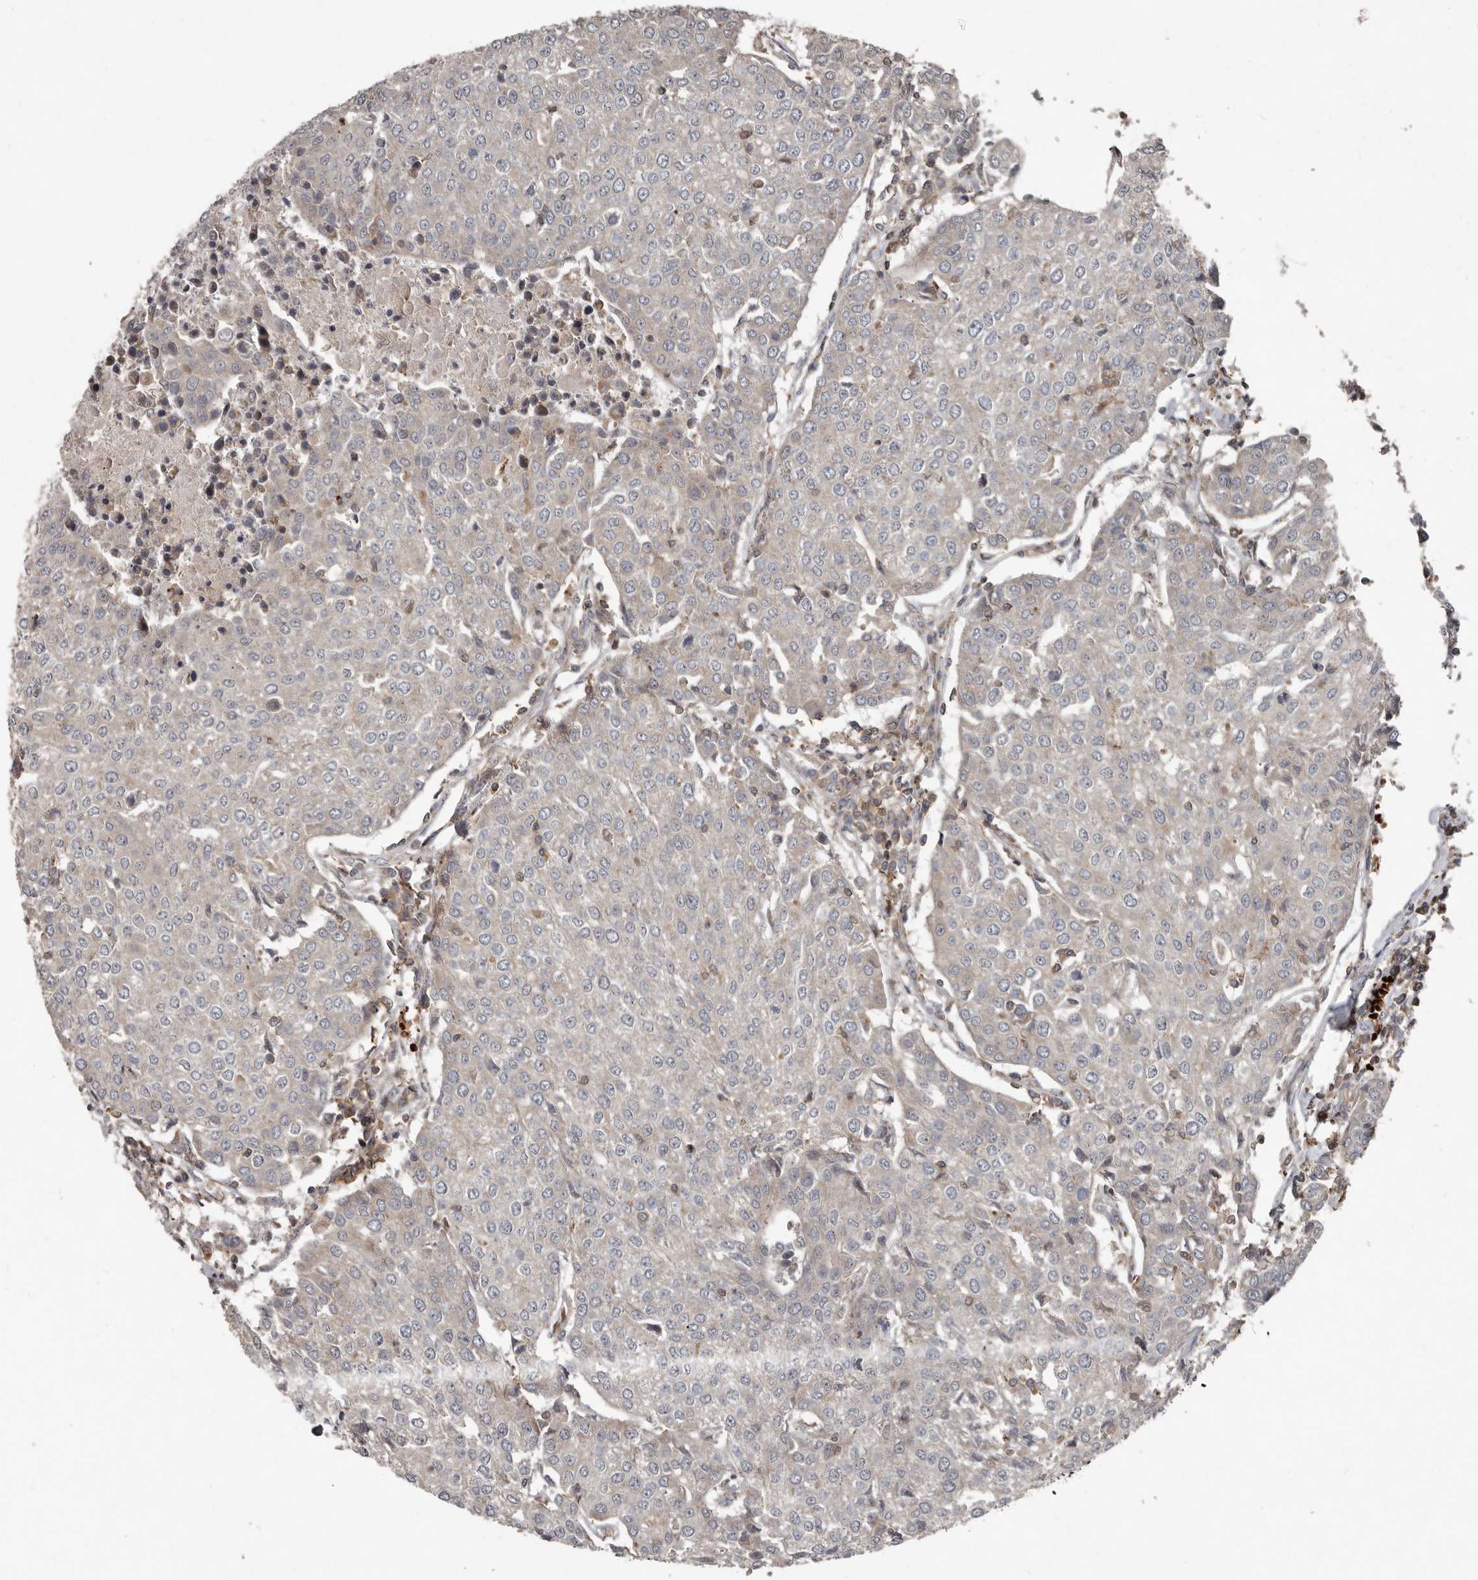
{"staining": {"intensity": "negative", "quantity": "none", "location": "none"}, "tissue": "urothelial cancer", "cell_type": "Tumor cells", "image_type": "cancer", "snomed": [{"axis": "morphology", "description": "Urothelial carcinoma, High grade"}, {"axis": "topography", "description": "Urinary bladder"}], "caption": "Urothelial cancer stained for a protein using IHC displays no expression tumor cells.", "gene": "FBXO31", "patient": {"sex": "female", "age": 85}}